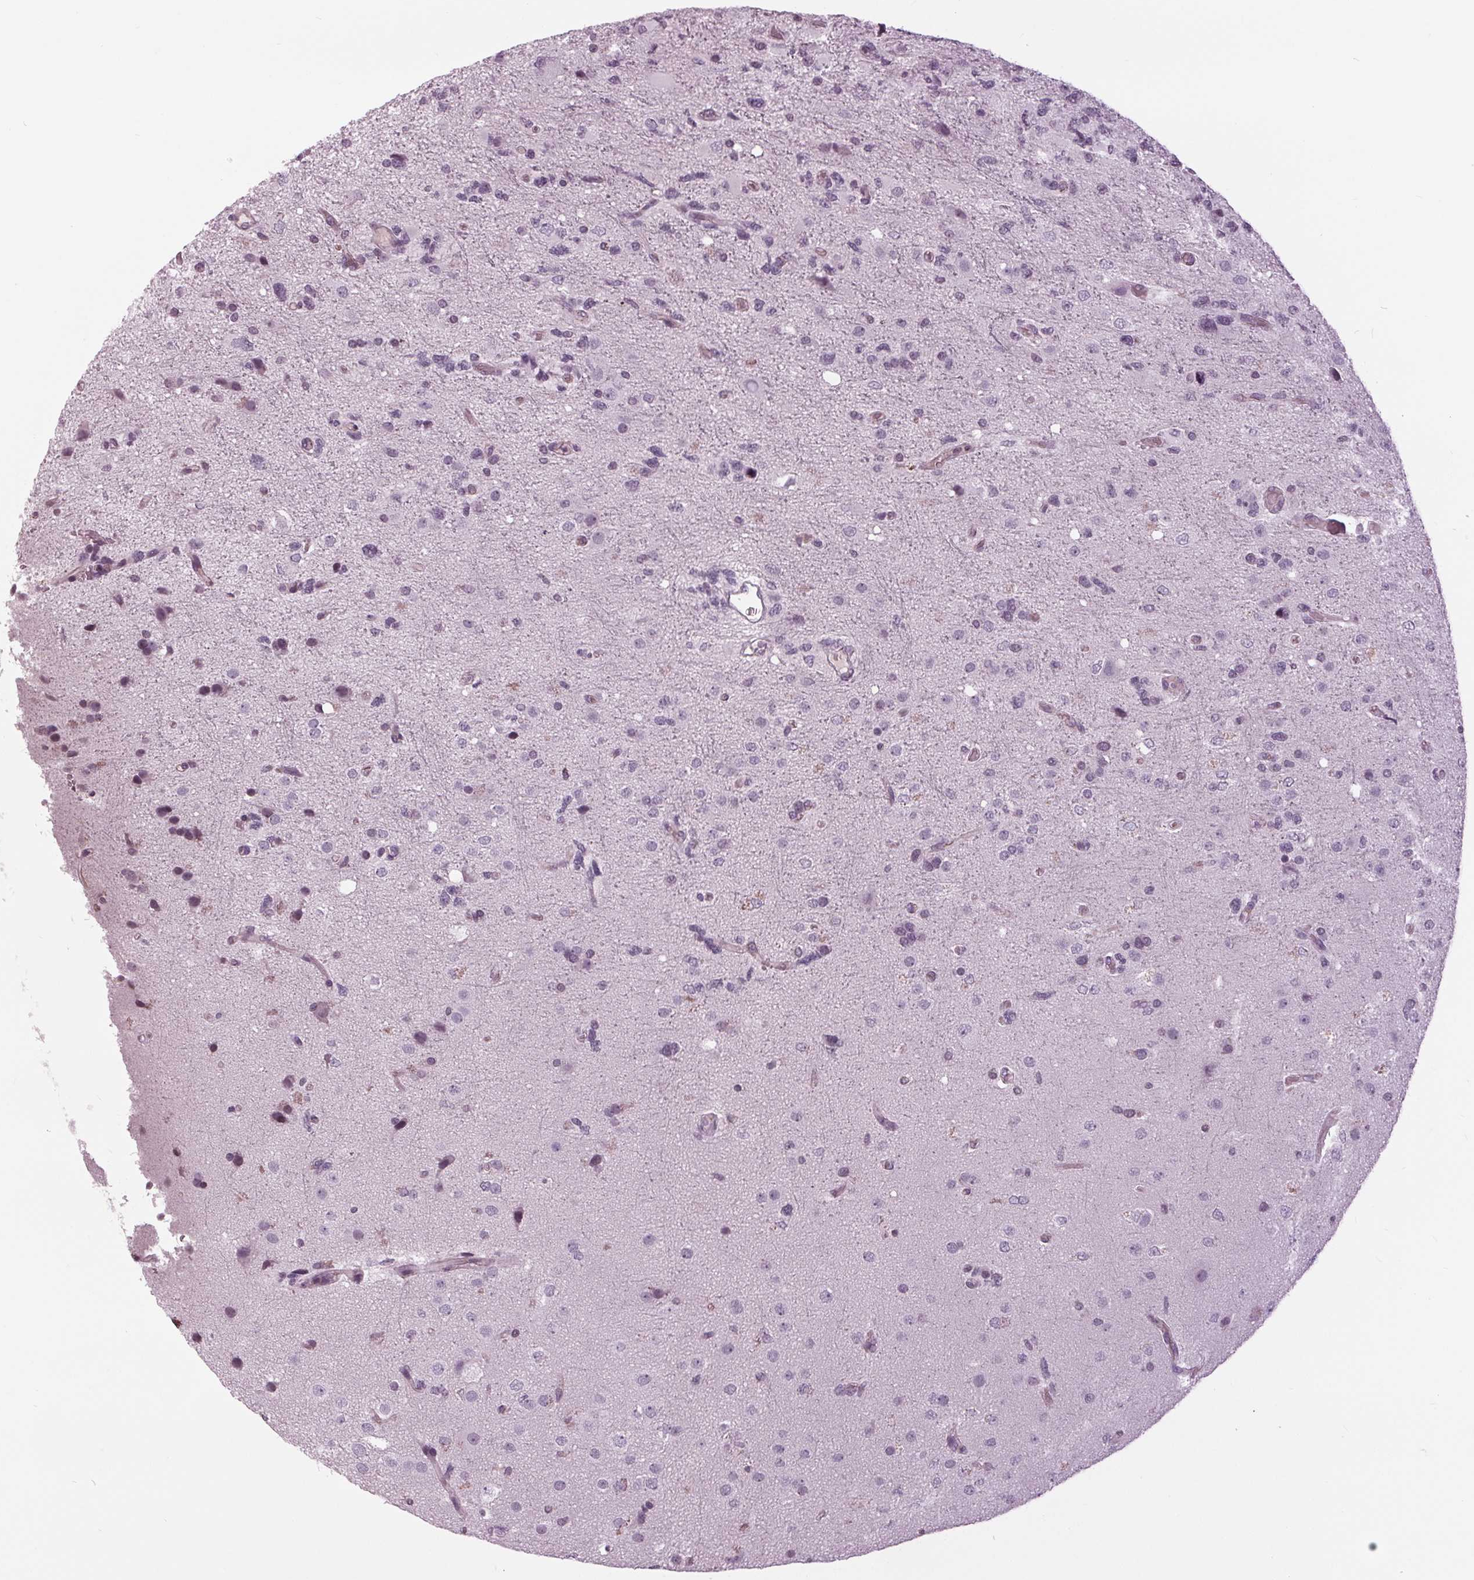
{"staining": {"intensity": "negative", "quantity": "none", "location": "none"}, "tissue": "glioma", "cell_type": "Tumor cells", "image_type": "cancer", "snomed": [{"axis": "morphology", "description": "Glioma, malignant, High grade"}, {"axis": "topography", "description": "Brain"}], "caption": "High power microscopy image of an IHC image of high-grade glioma (malignant), revealing no significant staining in tumor cells. The staining is performed using DAB brown chromogen with nuclei counter-stained in using hematoxylin.", "gene": "SLC9A4", "patient": {"sex": "female", "age": 71}}